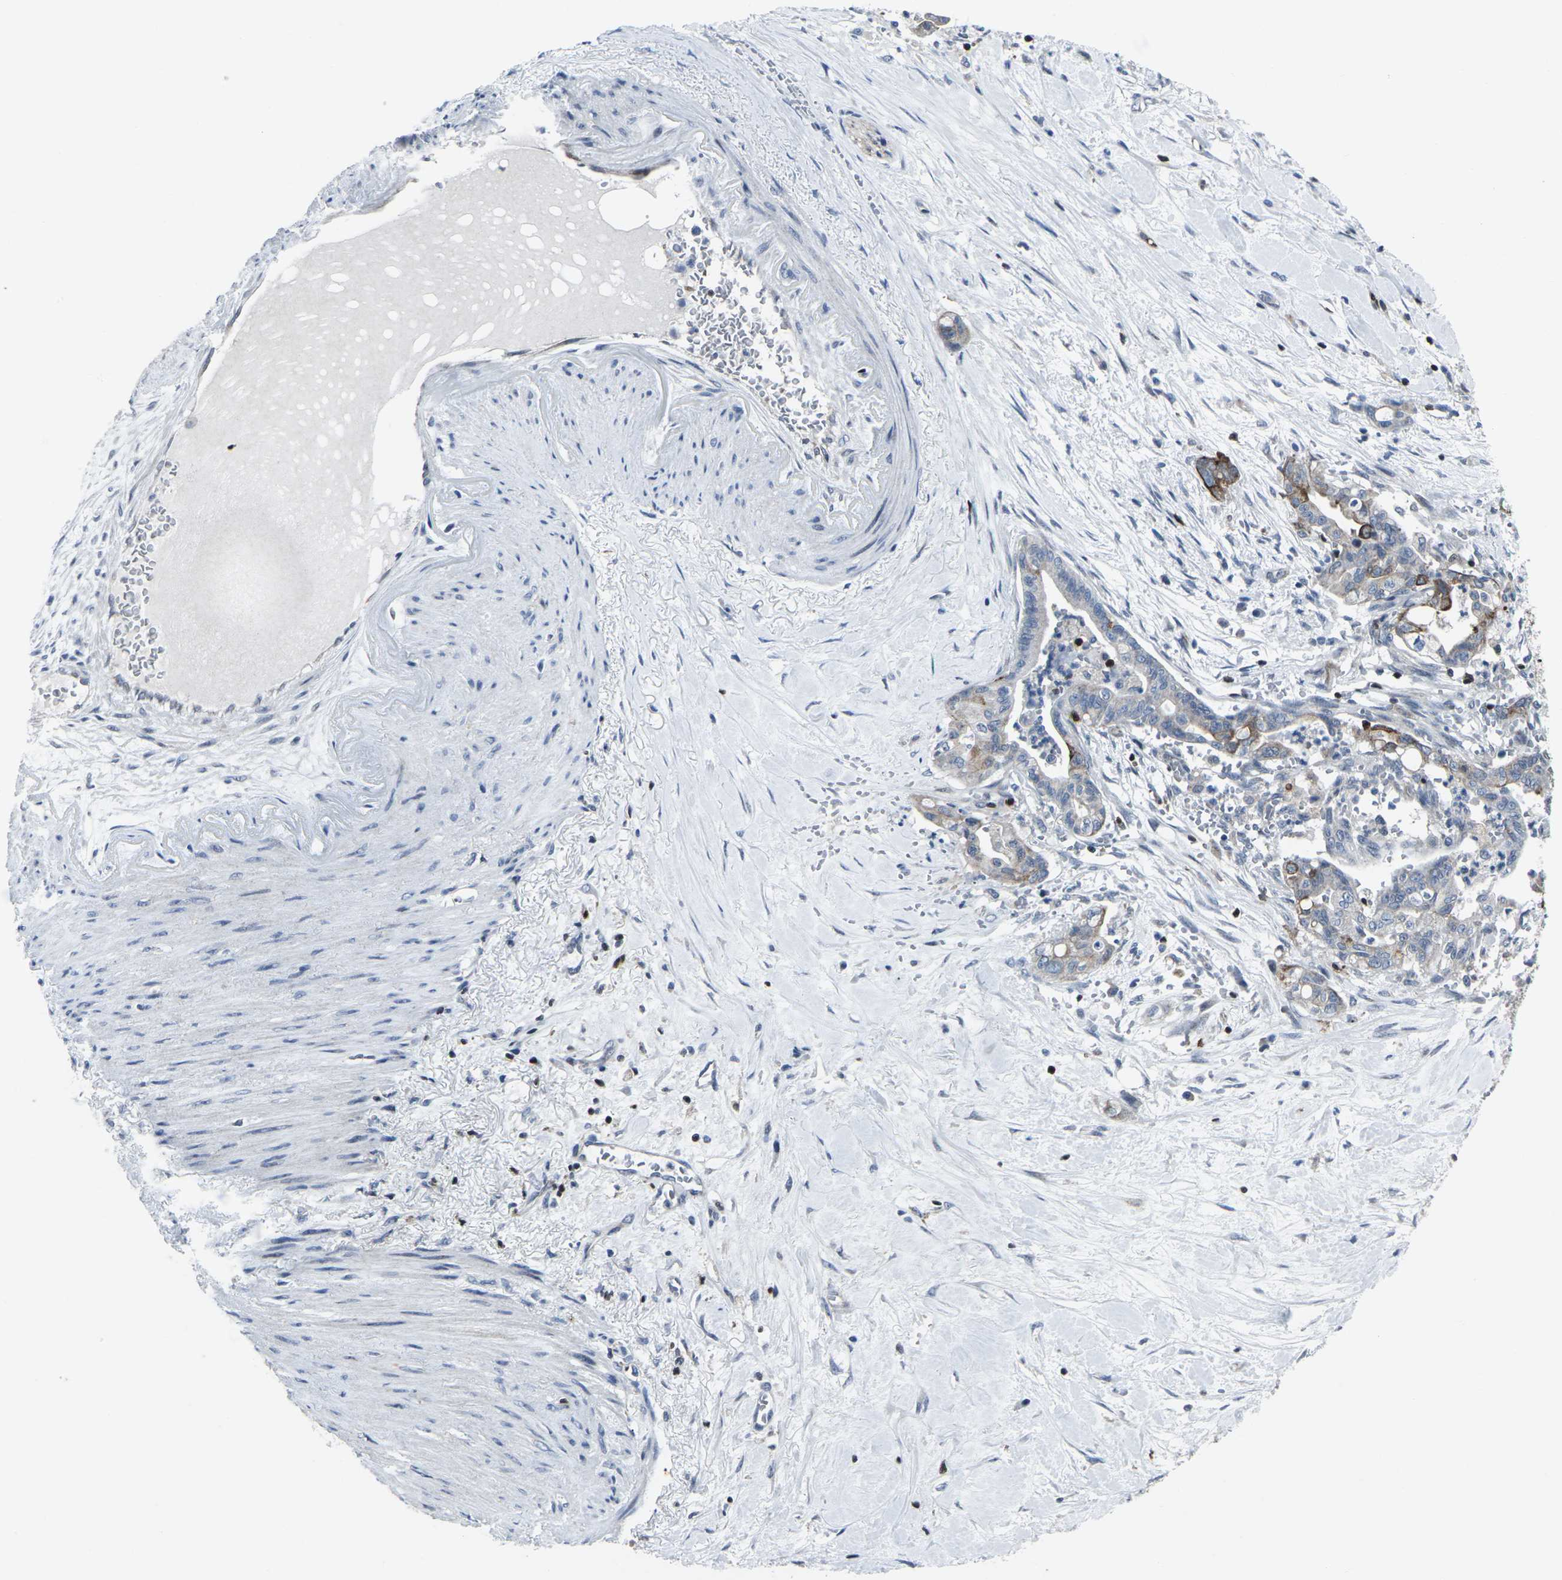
{"staining": {"intensity": "strong", "quantity": "<25%", "location": "cytoplasmic/membranous"}, "tissue": "pancreatic cancer", "cell_type": "Tumor cells", "image_type": "cancer", "snomed": [{"axis": "morphology", "description": "Adenocarcinoma, NOS"}, {"axis": "topography", "description": "Pancreas"}], "caption": "High-magnification brightfield microscopy of pancreatic cancer (adenocarcinoma) stained with DAB (brown) and counterstained with hematoxylin (blue). tumor cells exhibit strong cytoplasmic/membranous positivity is present in about<25% of cells.", "gene": "STAT4", "patient": {"sex": "male", "age": 70}}